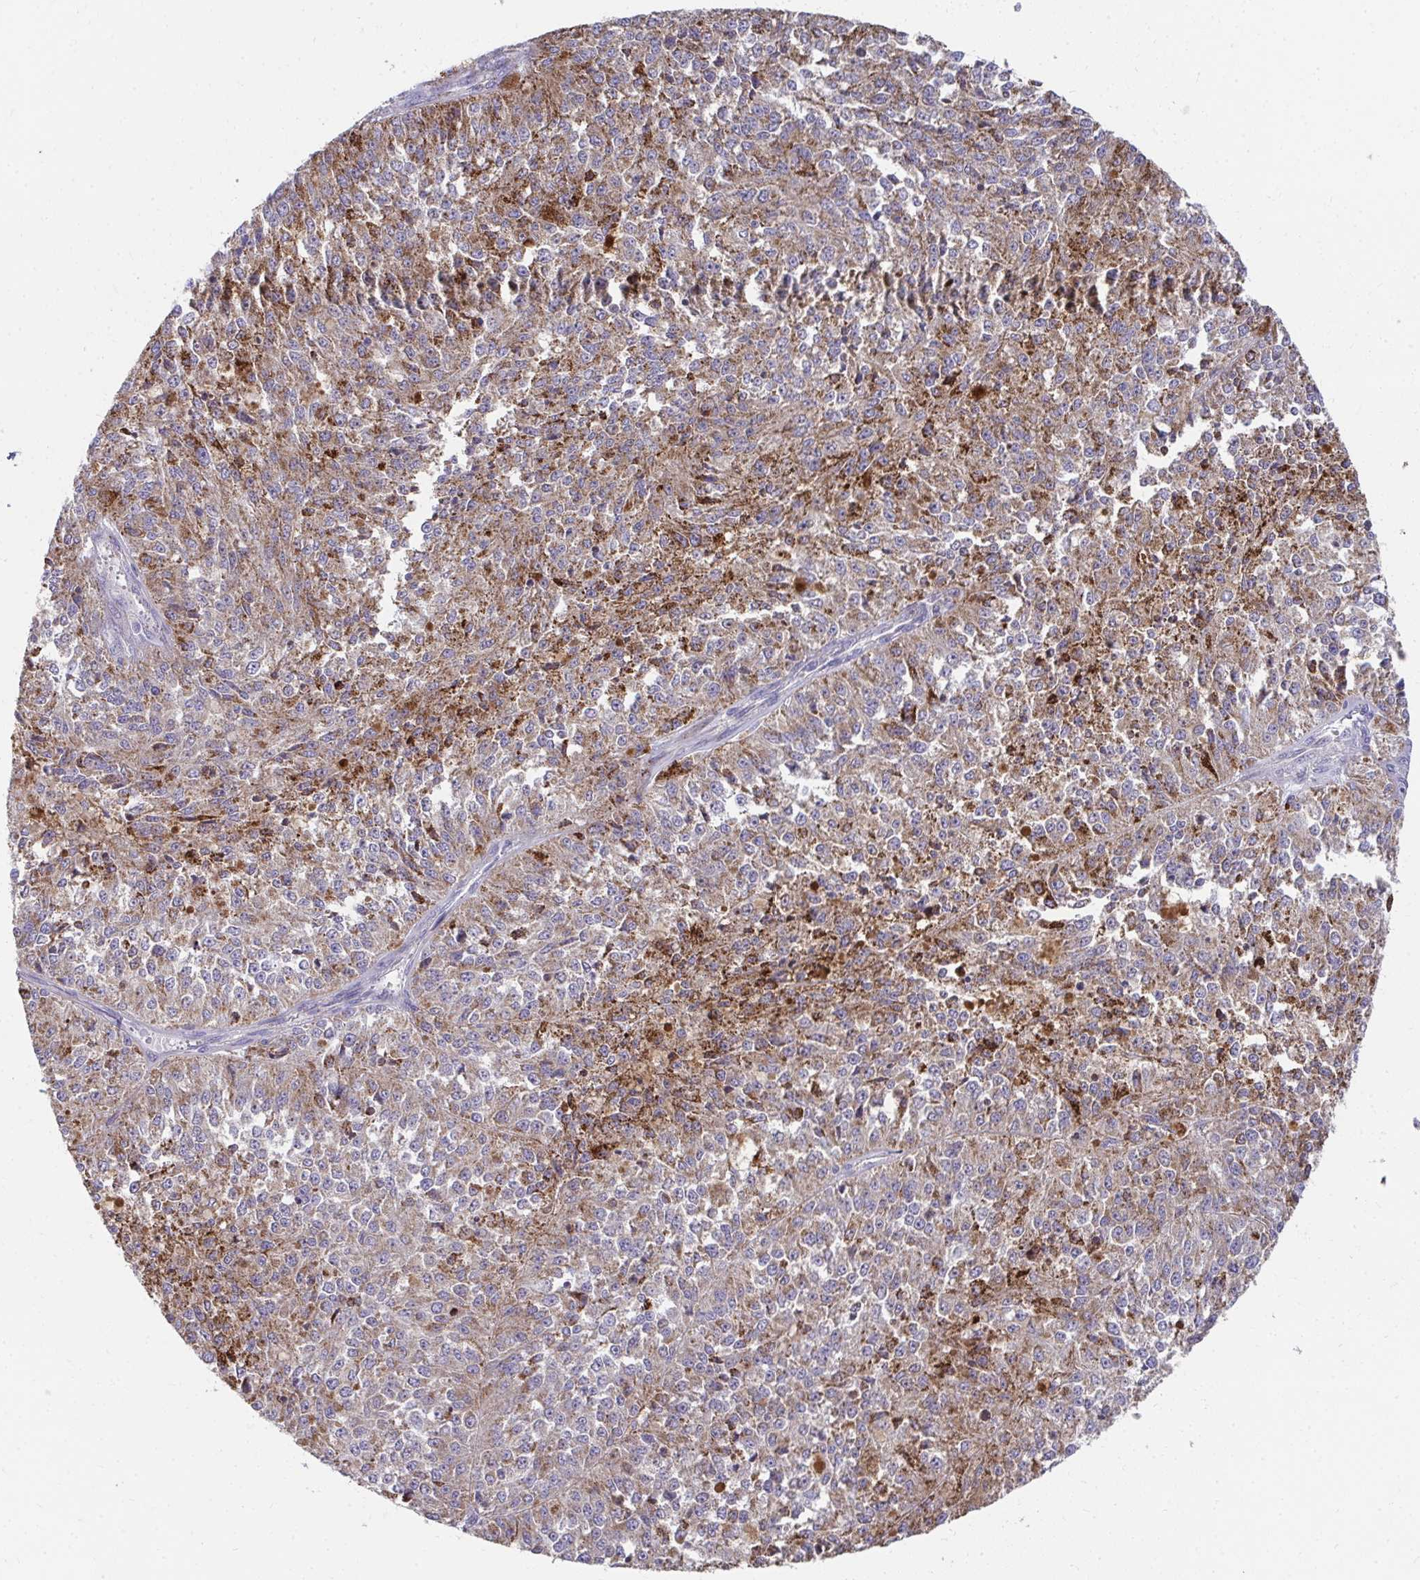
{"staining": {"intensity": "moderate", "quantity": ">75%", "location": "cytoplasmic/membranous"}, "tissue": "melanoma", "cell_type": "Tumor cells", "image_type": "cancer", "snomed": [{"axis": "morphology", "description": "Malignant melanoma, Metastatic site"}, {"axis": "topography", "description": "Lymph node"}], "caption": "Immunohistochemistry (IHC) of melanoma exhibits medium levels of moderate cytoplasmic/membranous positivity in approximately >75% of tumor cells.", "gene": "PRRG3", "patient": {"sex": "female", "age": 64}}